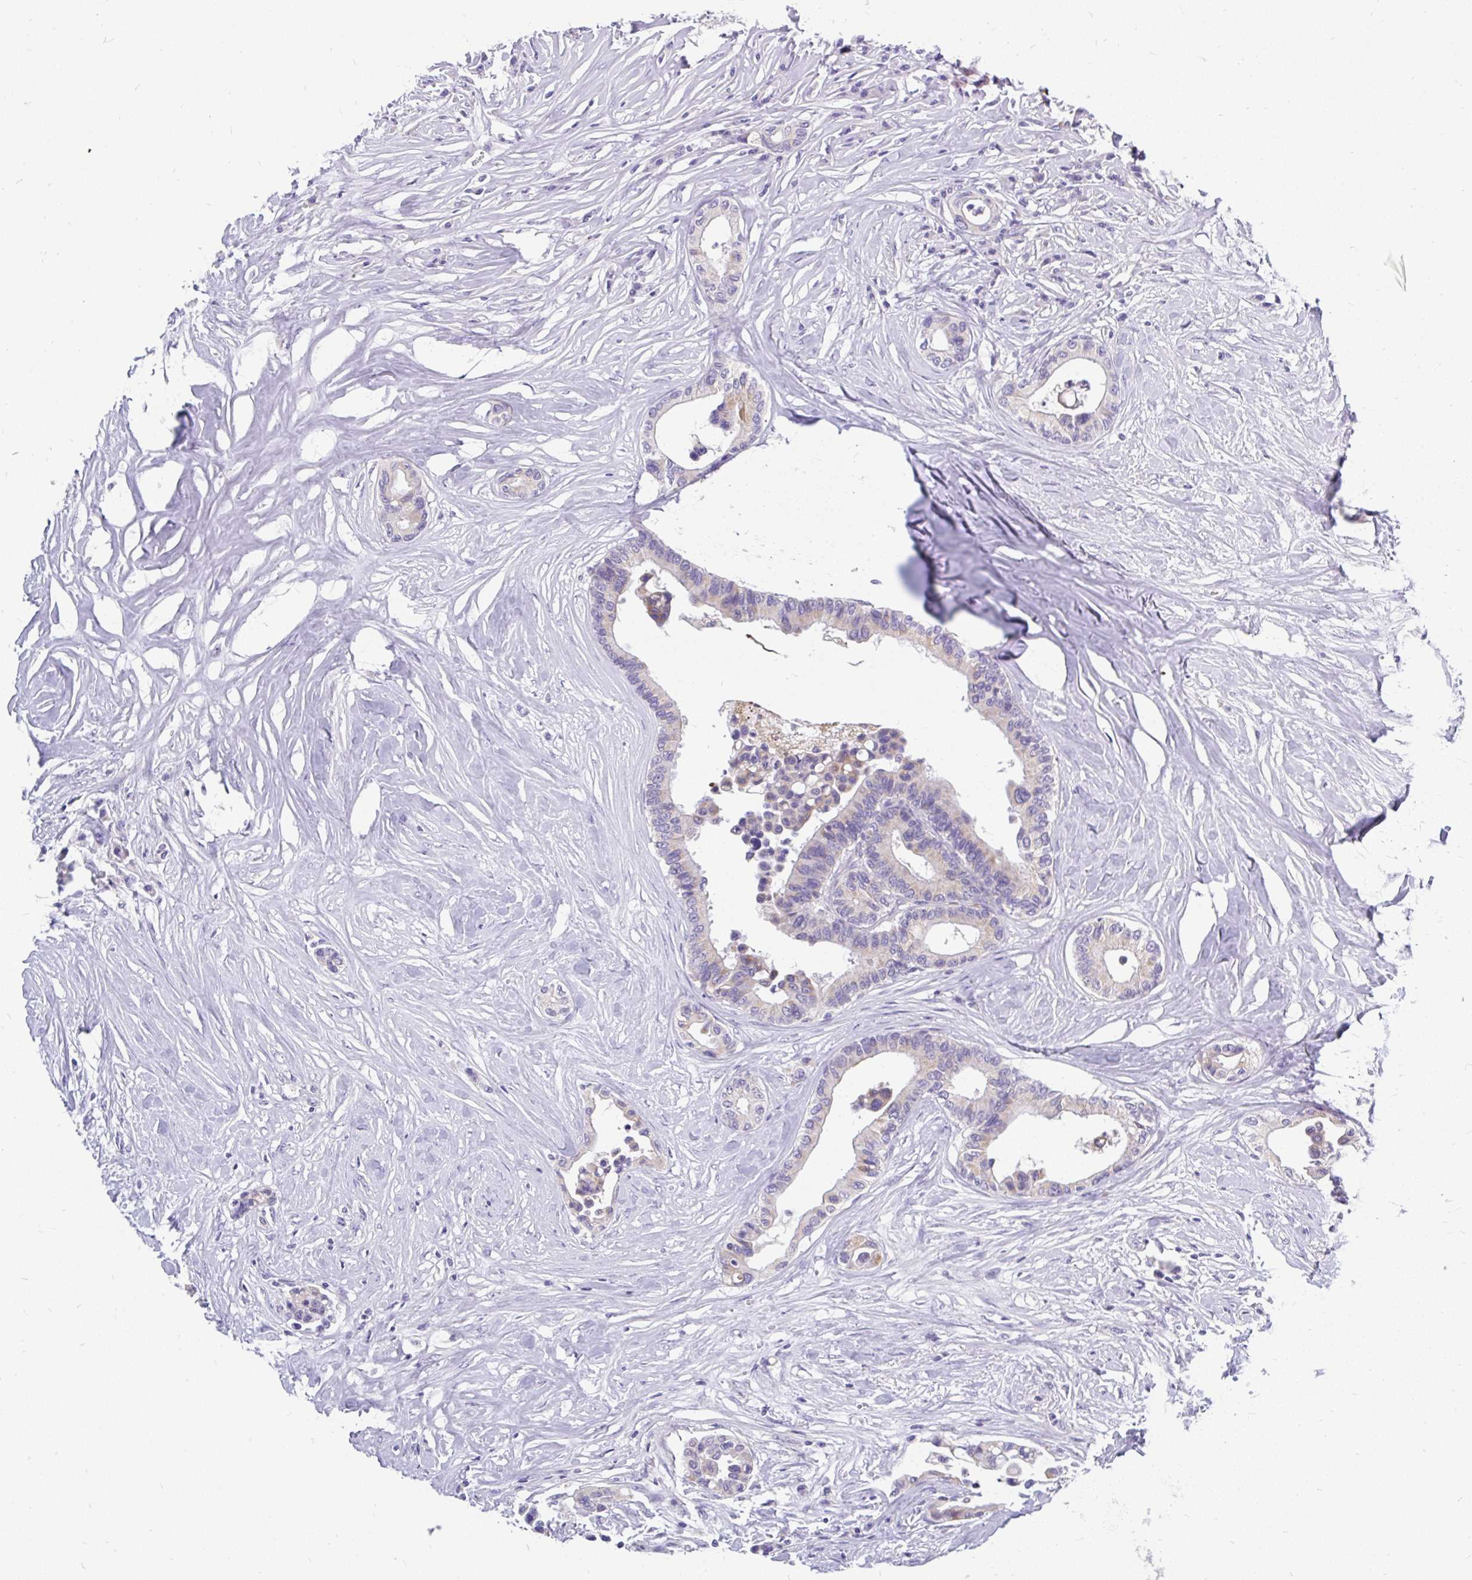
{"staining": {"intensity": "moderate", "quantity": "<25%", "location": "cytoplasmic/membranous"}, "tissue": "colorectal cancer", "cell_type": "Tumor cells", "image_type": "cancer", "snomed": [{"axis": "morphology", "description": "Normal tissue, NOS"}, {"axis": "morphology", "description": "Adenocarcinoma, NOS"}, {"axis": "topography", "description": "Colon"}], "caption": "Human colorectal adenocarcinoma stained for a protein (brown) reveals moderate cytoplasmic/membranous positive staining in approximately <25% of tumor cells.", "gene": "INTS5", "patient": {"sex": "male", "age": 82}}